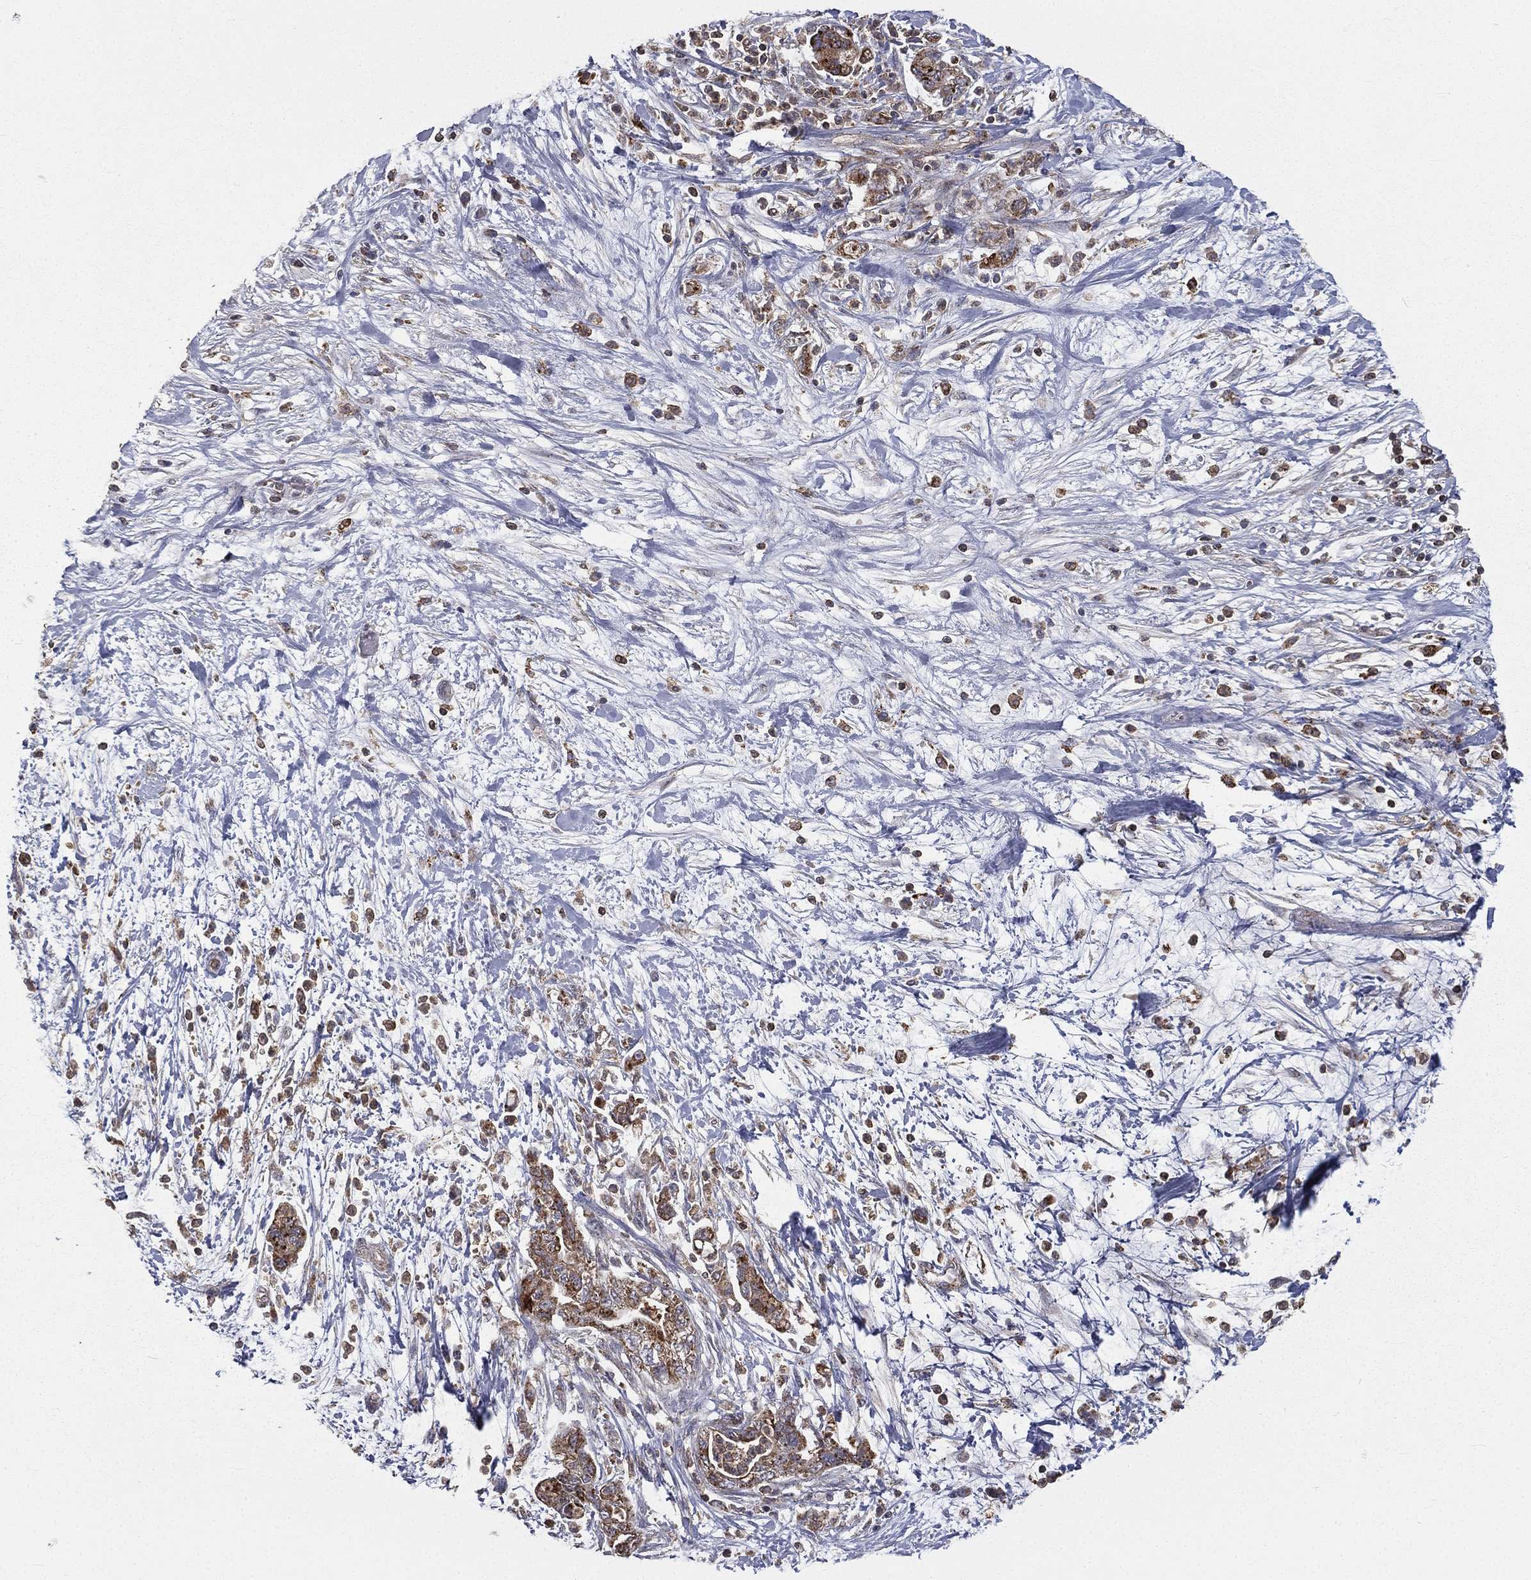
{"staining": {"intensity": "strong", "quantity": ">75%", "location": "cytoplasmic/membranous"}, "tissue": "pancreatic cancer", "cell_type": "Tumor cells", "image_type": "cancer", "snomed": [{"axis": "morphology", "description": "Adenocarcinoma, NOS"}, {"axis": "topography", "description": "Pancreas"}], "caption": "Pancreatic adenocarcinoma stained with IHC demonstrates strong cytoplasmic/membranous positivity in about >75% of tumor cells. The protein of interest is stained brown, and the nuclei are stained in blue (DAB (3,3'-diaminobenzidine) IHC with brightfield microscopy, high magnification).", "gene": "RIN3", "patient": {"sex": "female", "age": 73}}